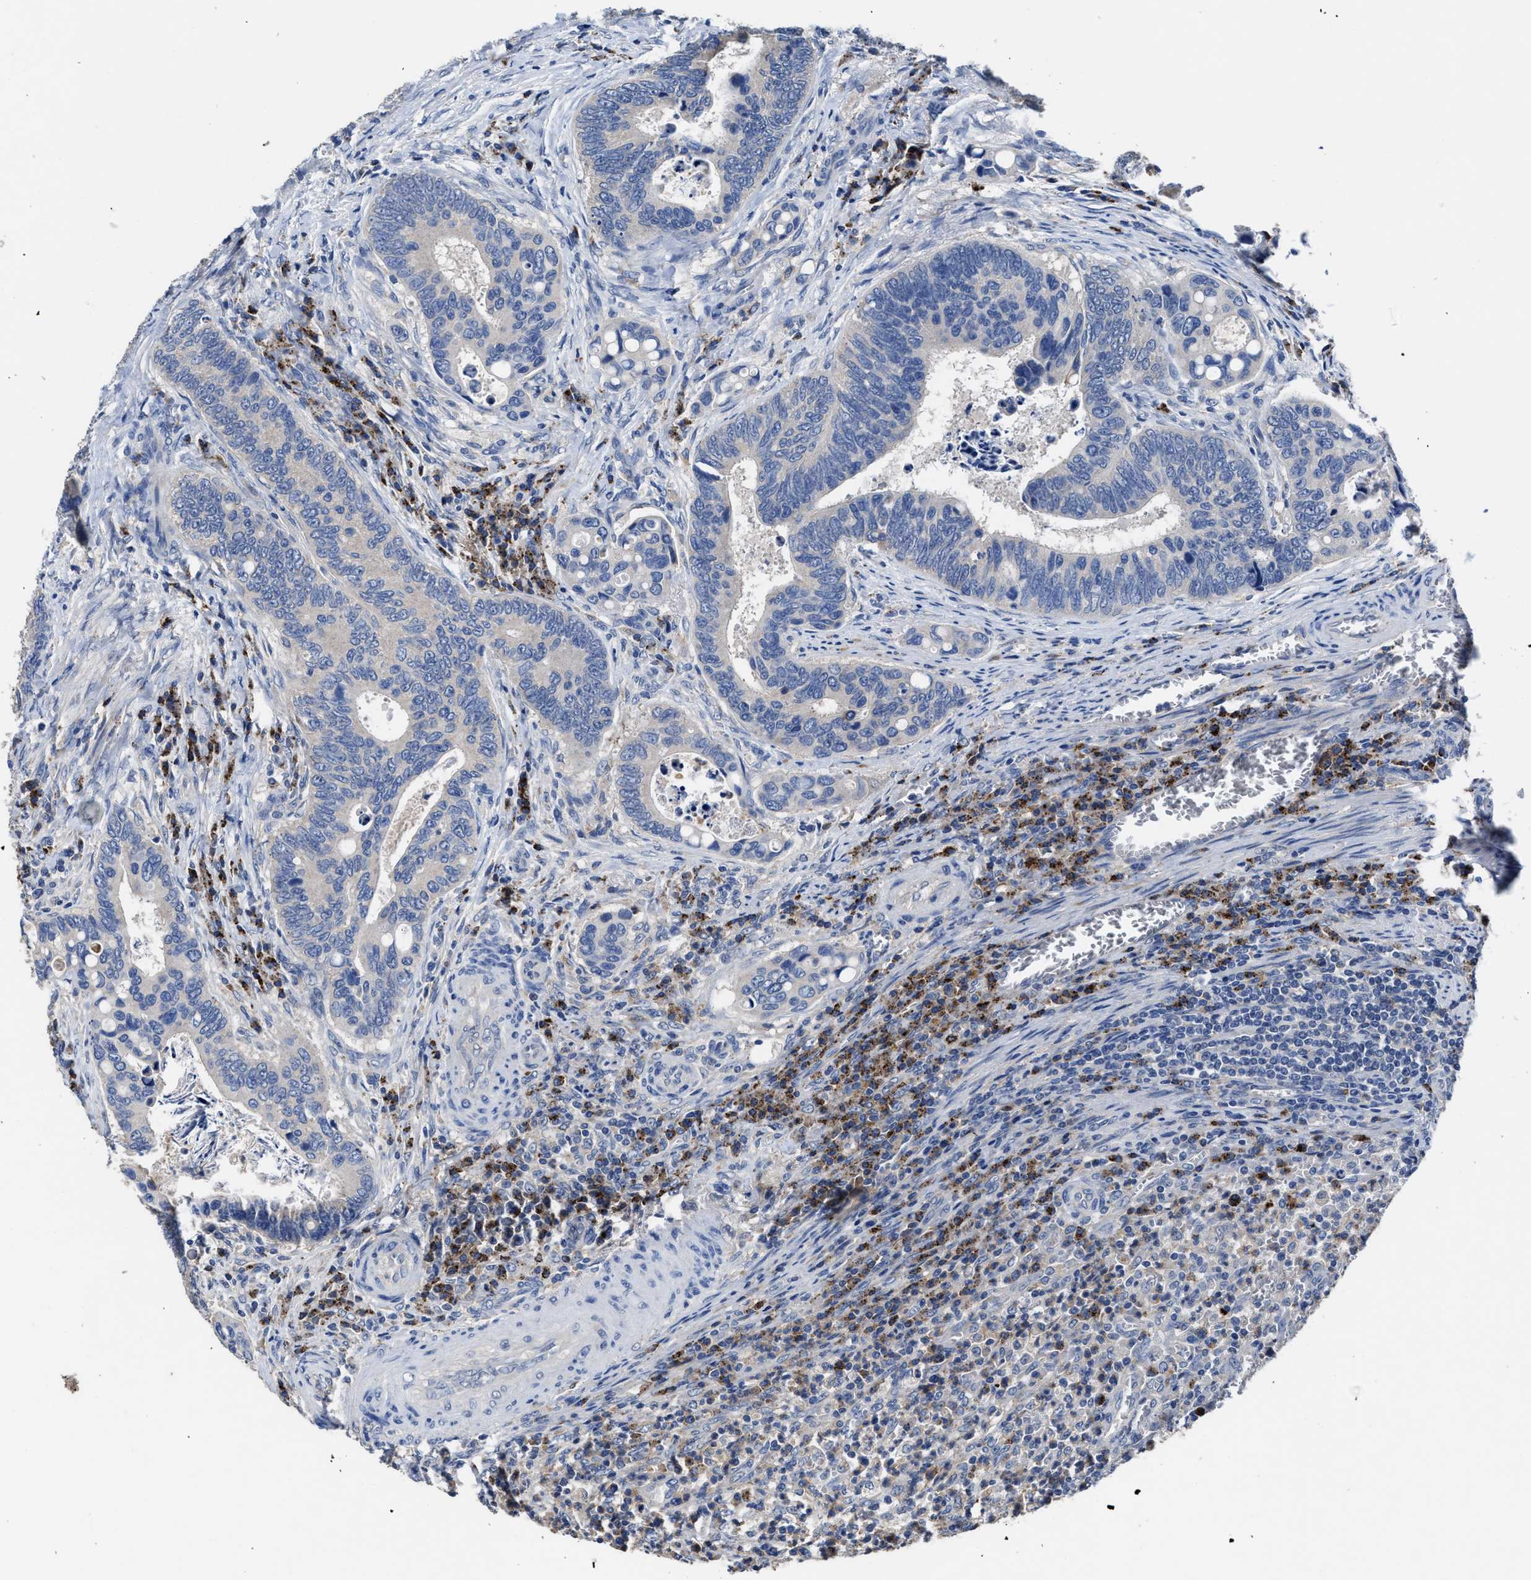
{"staining": {"intensity": "negative", "quantity": "none", "location": "none"}, "tissue": "colorectal cancer", "cell_type": "Tumor cells", "image_type": "cancer", "snomed": [{"axis": "morphology", "description": "Inflammation, NOS"}, {"axis": "morphology", "description": "Adenocarcinoma, NOS"}, {"axis": "topography", "description": "Colon"}], "caption": "The IHC micrograph has no significant positivity in tumor cells of adenocarcinoma (colorectal) tissue.", "gene": "UBR4", "patient": {"sex": "male", "age": 72}}